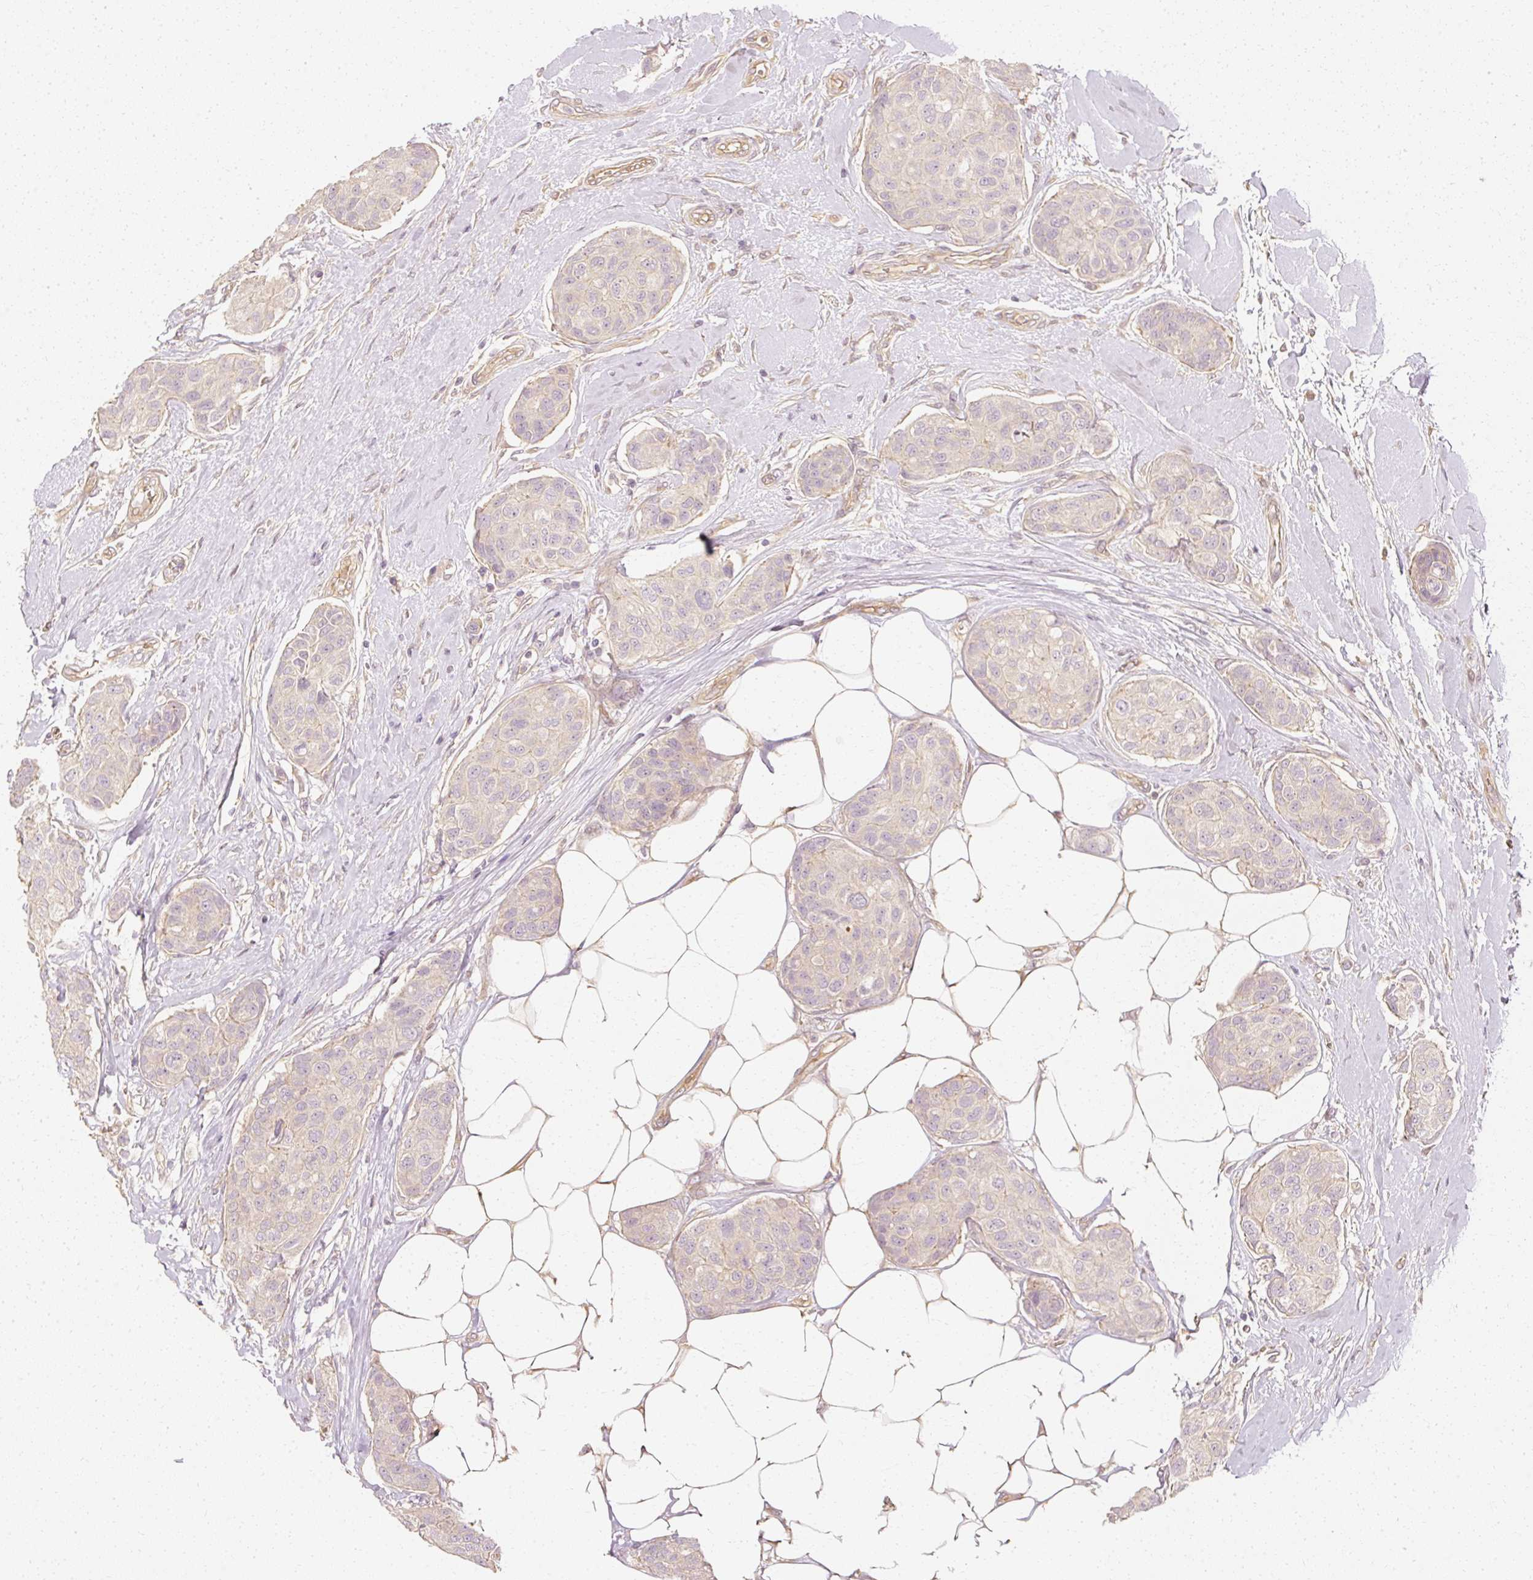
{"staining": {"intensity": "negative", "quantity": "none", "location": "none"}, "tissue": "breast cancer", "cell_type": "Tumor cells", "image_type": "cancer", "snomed": [{"axis": "morphology", "description": "Duct carcinoma"}, {"axis": "topography", "description": "Breast"}, {"axis": "topography", "description": "Lymph node"}], "caption": "IHC of human intraductal carcinoma (breast) shows no expression in tumor cells.", "gene": "GNAQ", "patient": {"sex": "female", "age": 80}}